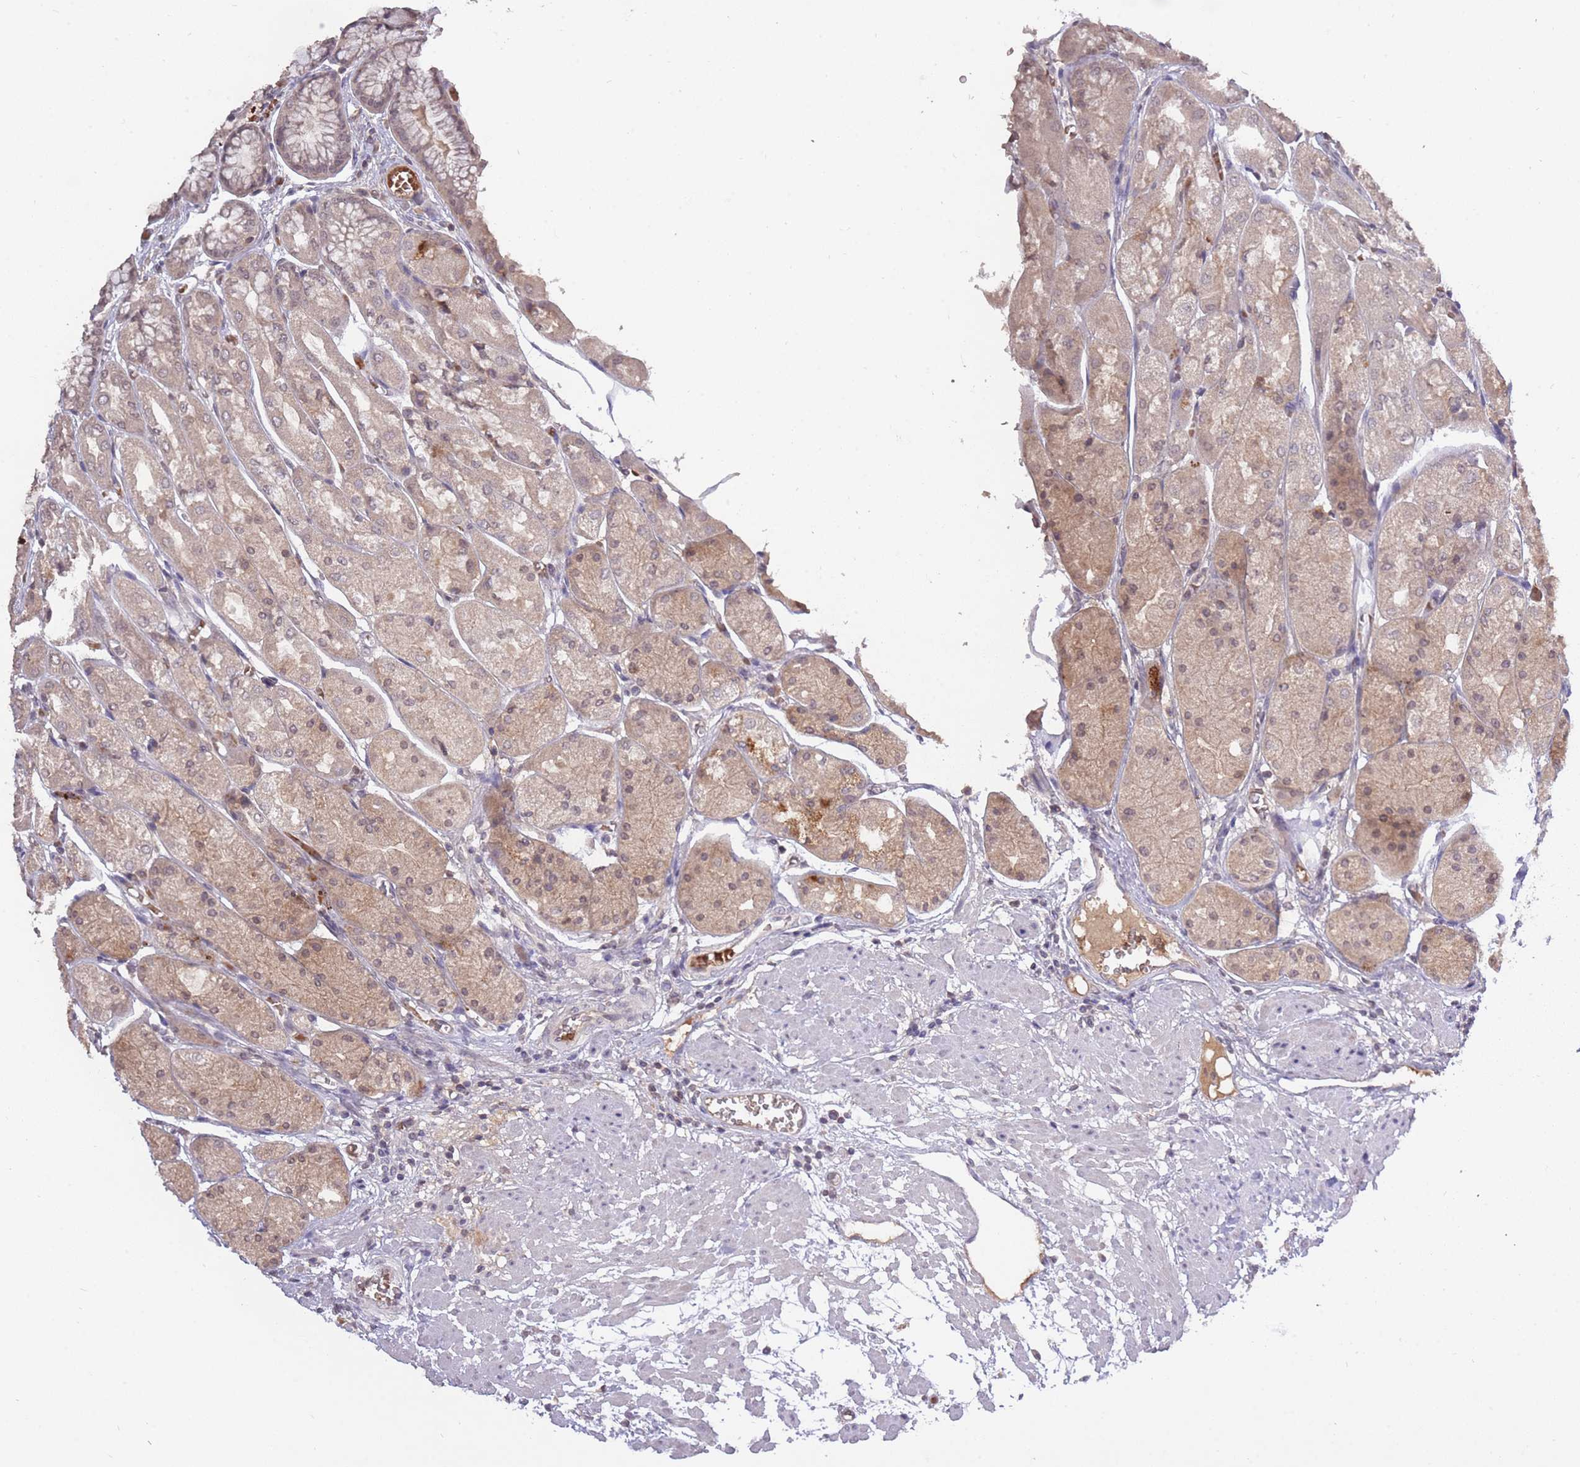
{"staining": {"intensity": "weak", "quantity": "25%-75%", "location": "cytoplasmic/membranous,nuclear"}, "tissue": "stomach", "cell_type": "Glandular cells", "image_type": "normal", "snomed": [{"axis": "morphology", "description": "Normal tissue, NOS"}, {"axis": "topography", "description": "Stomach, upper"}], "caption": "Immunohistochemical staining of unremarkable human stomach displays weak cytoplasmic/membranous,nuclear protein expression in approximately 25%-75% of glandular cells.", "gene": "ADCYAP1R1", "patient": {"sex": "male", "age": 72}}